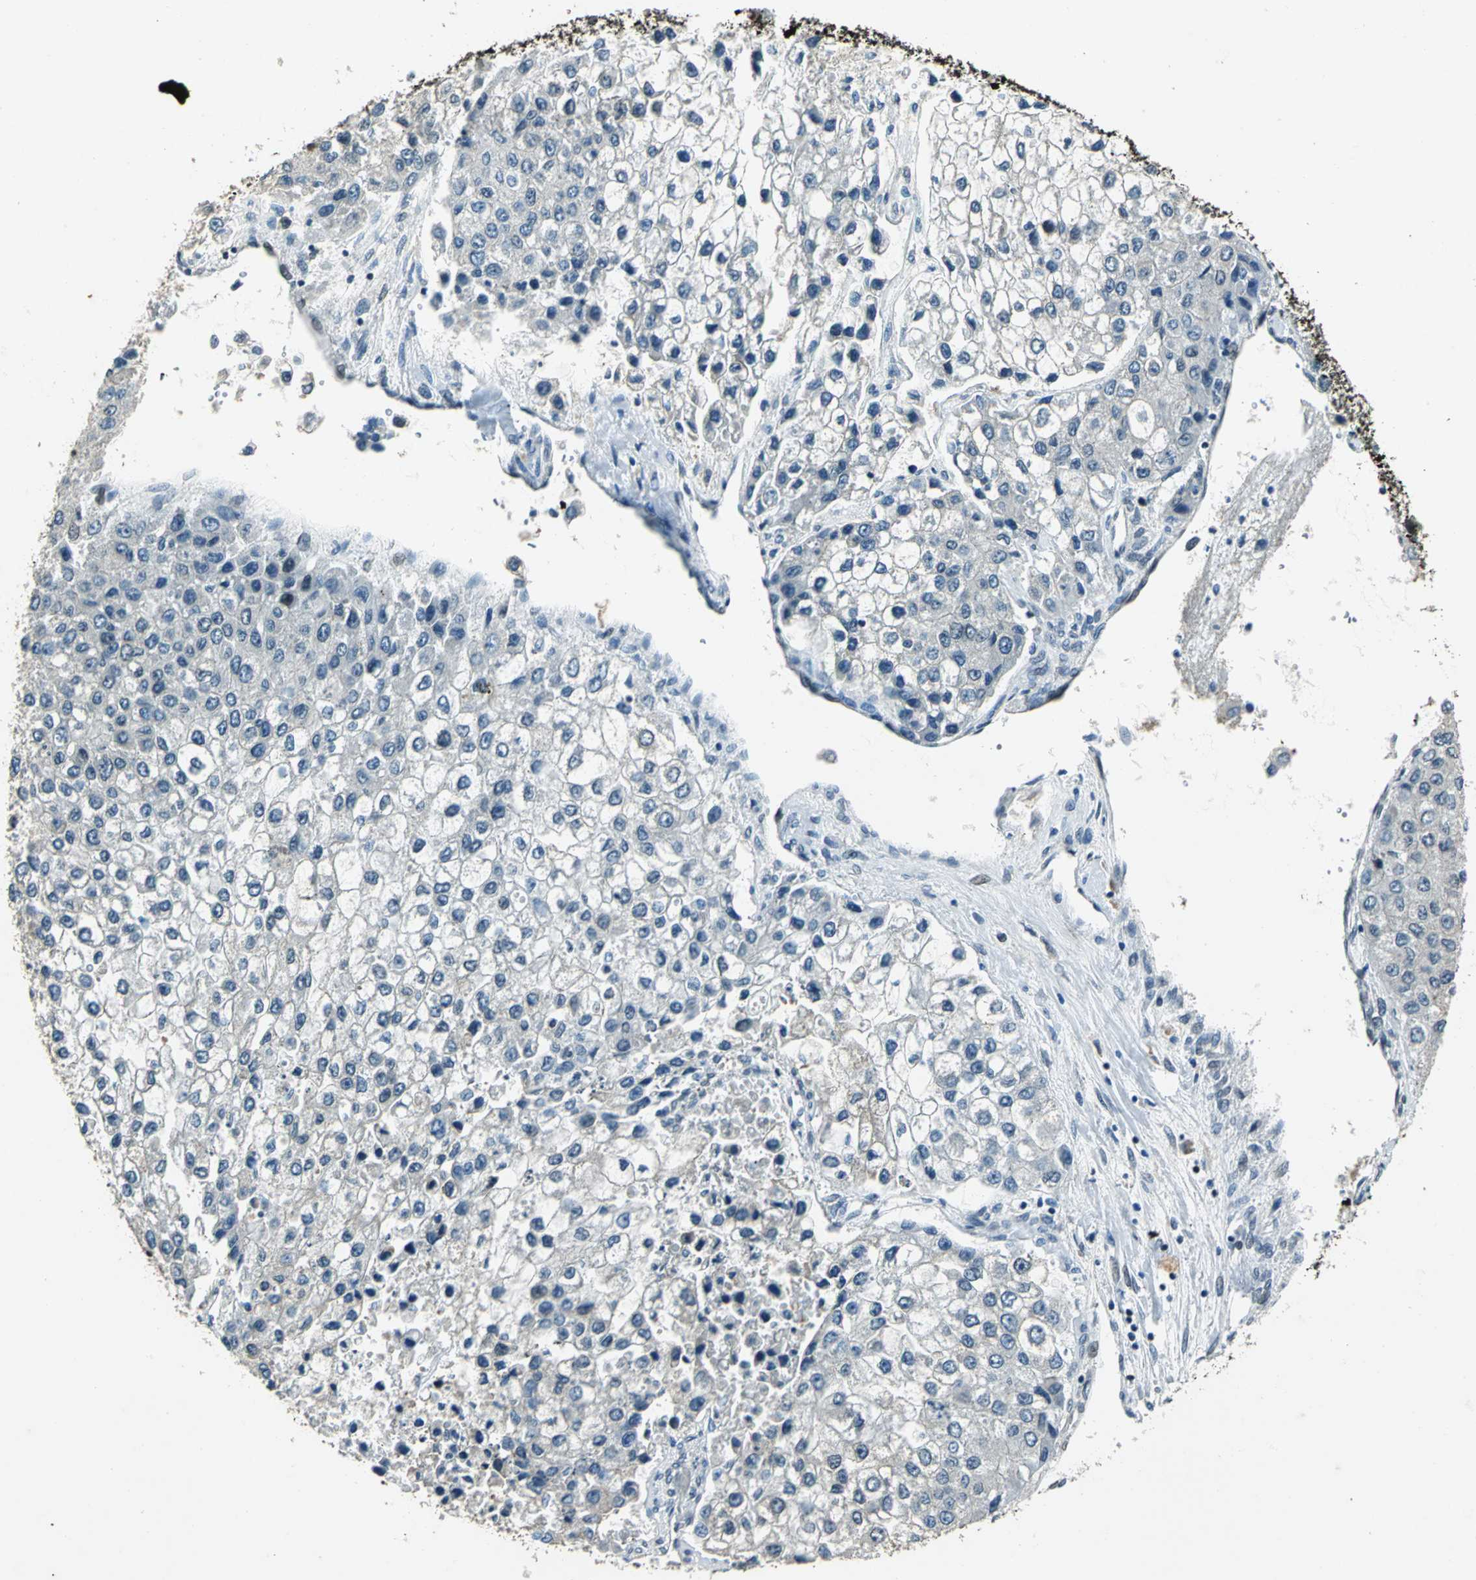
{"staining": {"intensity": "negative", "quantity": "none", "location": "none"}, "tissue": "liver cancer", "cell_type": "Tumor cells", "image_type": "cancer", "snomed": [{"axis": "morphology", "description": "Carcinoma, Hepatocellular, NOS"}, {"axis": "topography", "description": "Liver"}], "caption": "Immunohistochemical staining of human liver cancer (hepatocellular carcinoma) reveals no significant staining in tumor cells.", "gene": "BRIP1", "patient": {"sex": "female", "age": 66}}